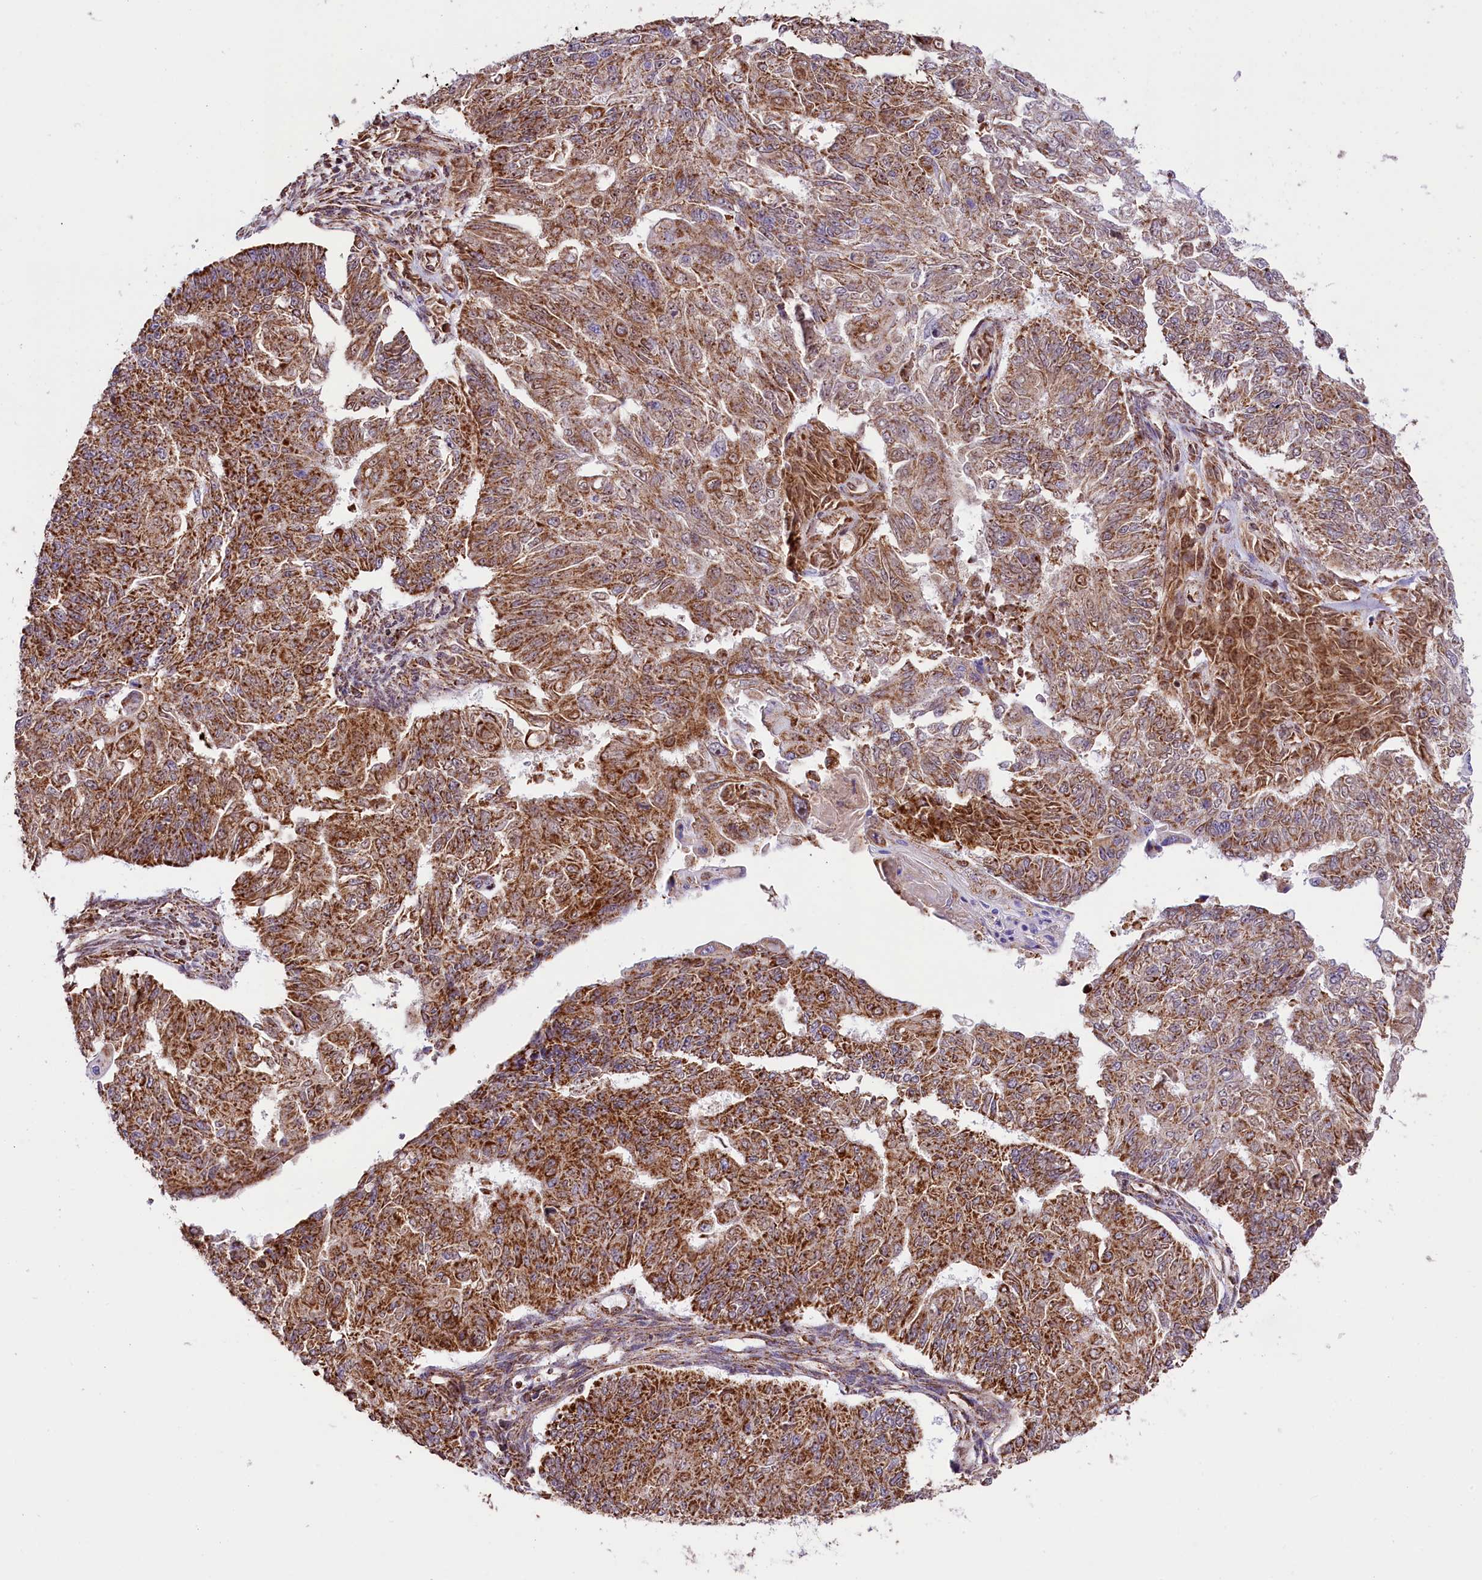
{"staining": {"intensity": "strong", "quantity": ">75%", "location": "cytoplasmic/membranous"}, "tissue": "endometrial cancer", "cell_type": "Tumor cells", "image_type": "cancer", "snomed": [{"axis": "morphology", "description": "Adenocarcinoma, NOS"}, {"axis": "topography", "description": "Endometrium"}], "caption": "Protein staining shows strong cytoplasmic/membranous expression in about >75% of tumor cells in adenocarcinoma (endometrial).", "gene": "NDUFA8", "patient": {"sex": "female", "age": 32}}